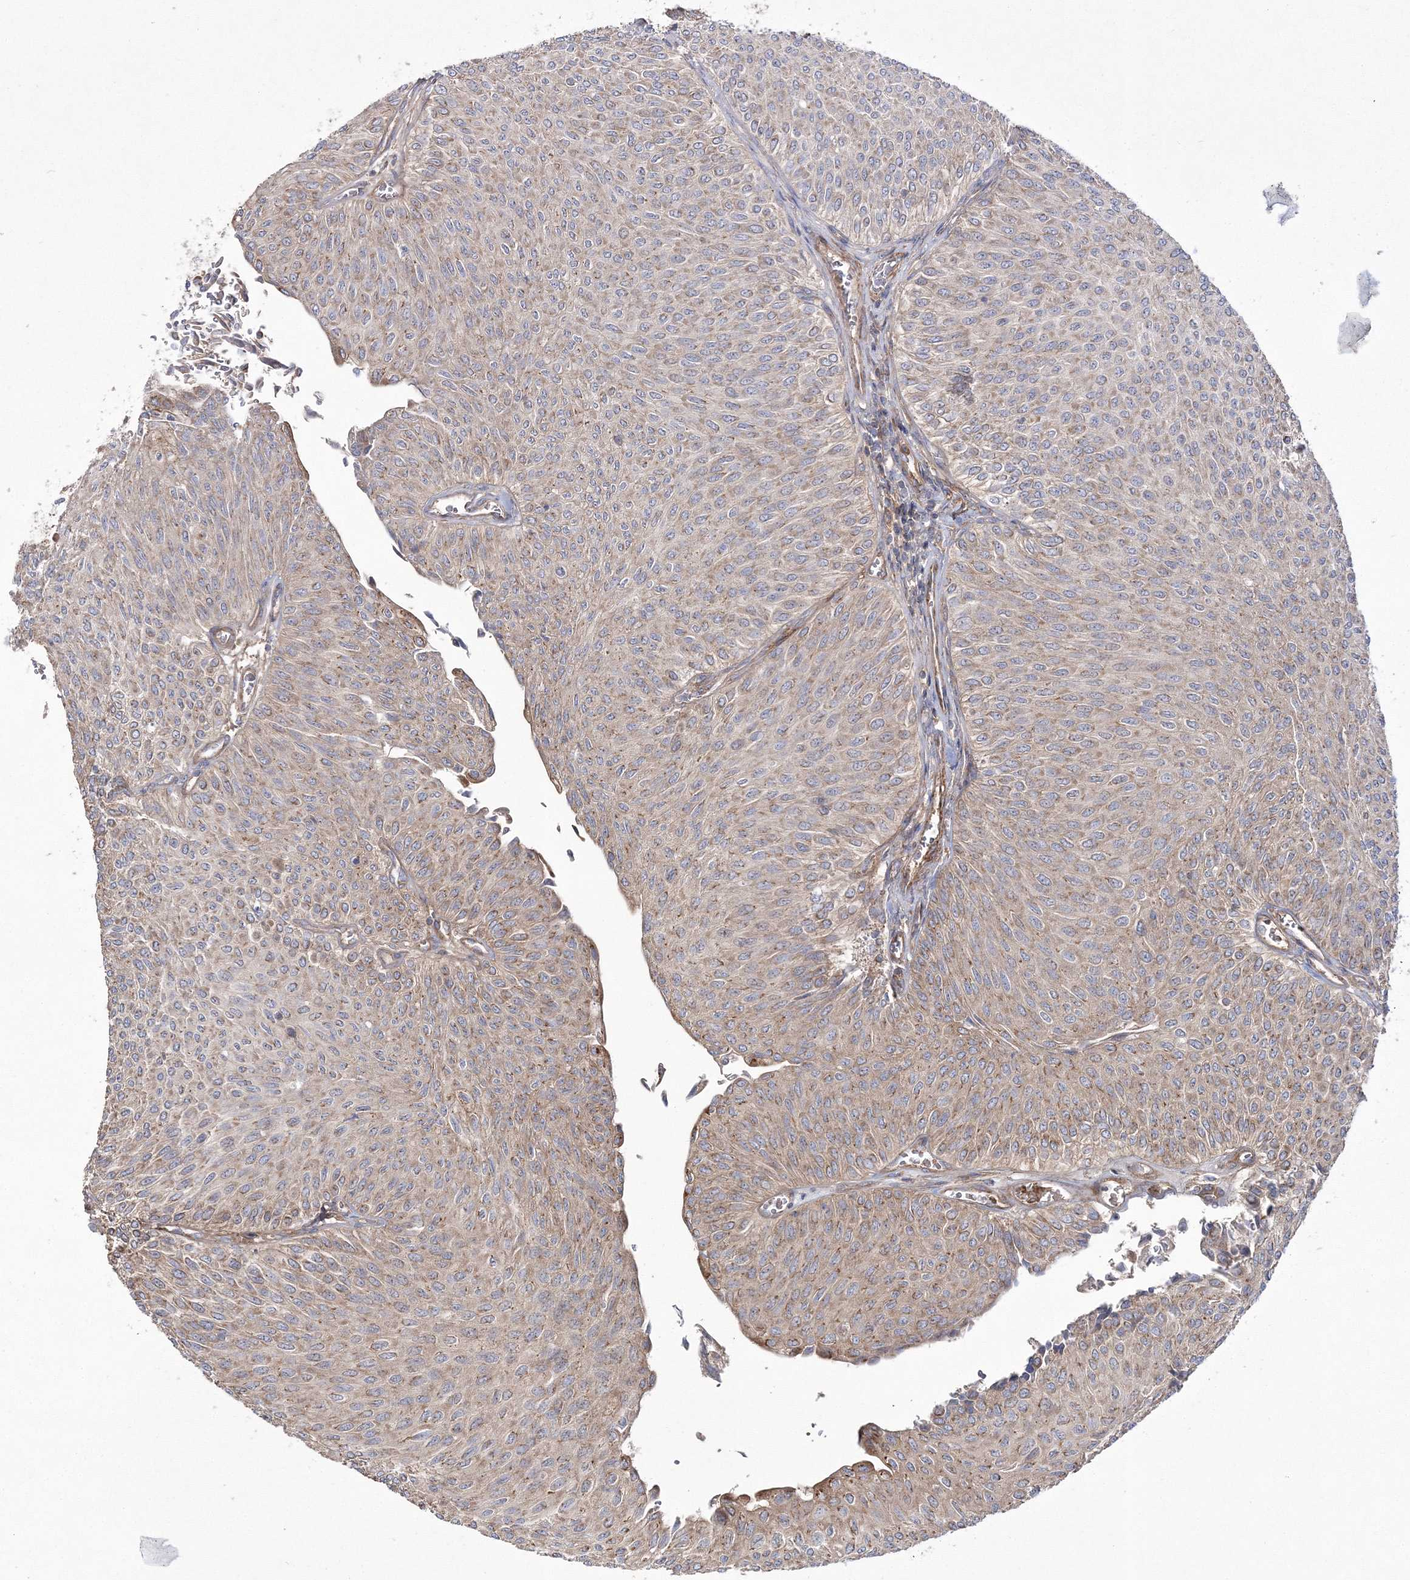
{"staining": {"intensity": "weak", "quantity": "25%-75%", "location": "cytoplasmic/membranous"}, "tissue": "urothelial cancer", "cell_type": "Tumor cells", "image_type": "cancer", "snomed": [{"axis": "morphology", "description": "Urothelial carcinoma, Low grade"}, {"axis": "topography", "description": "Urinary bladder"}], "caption": "High-power microscopy captured an immunohistochemistry micrograph of urothelial cancer, revealing weak cytoplasmic/membranous positivity in about 25%-75% of tumor cells.", "gene": "ZSWIM6", "patient": {"sex": "male", "age": 78}}